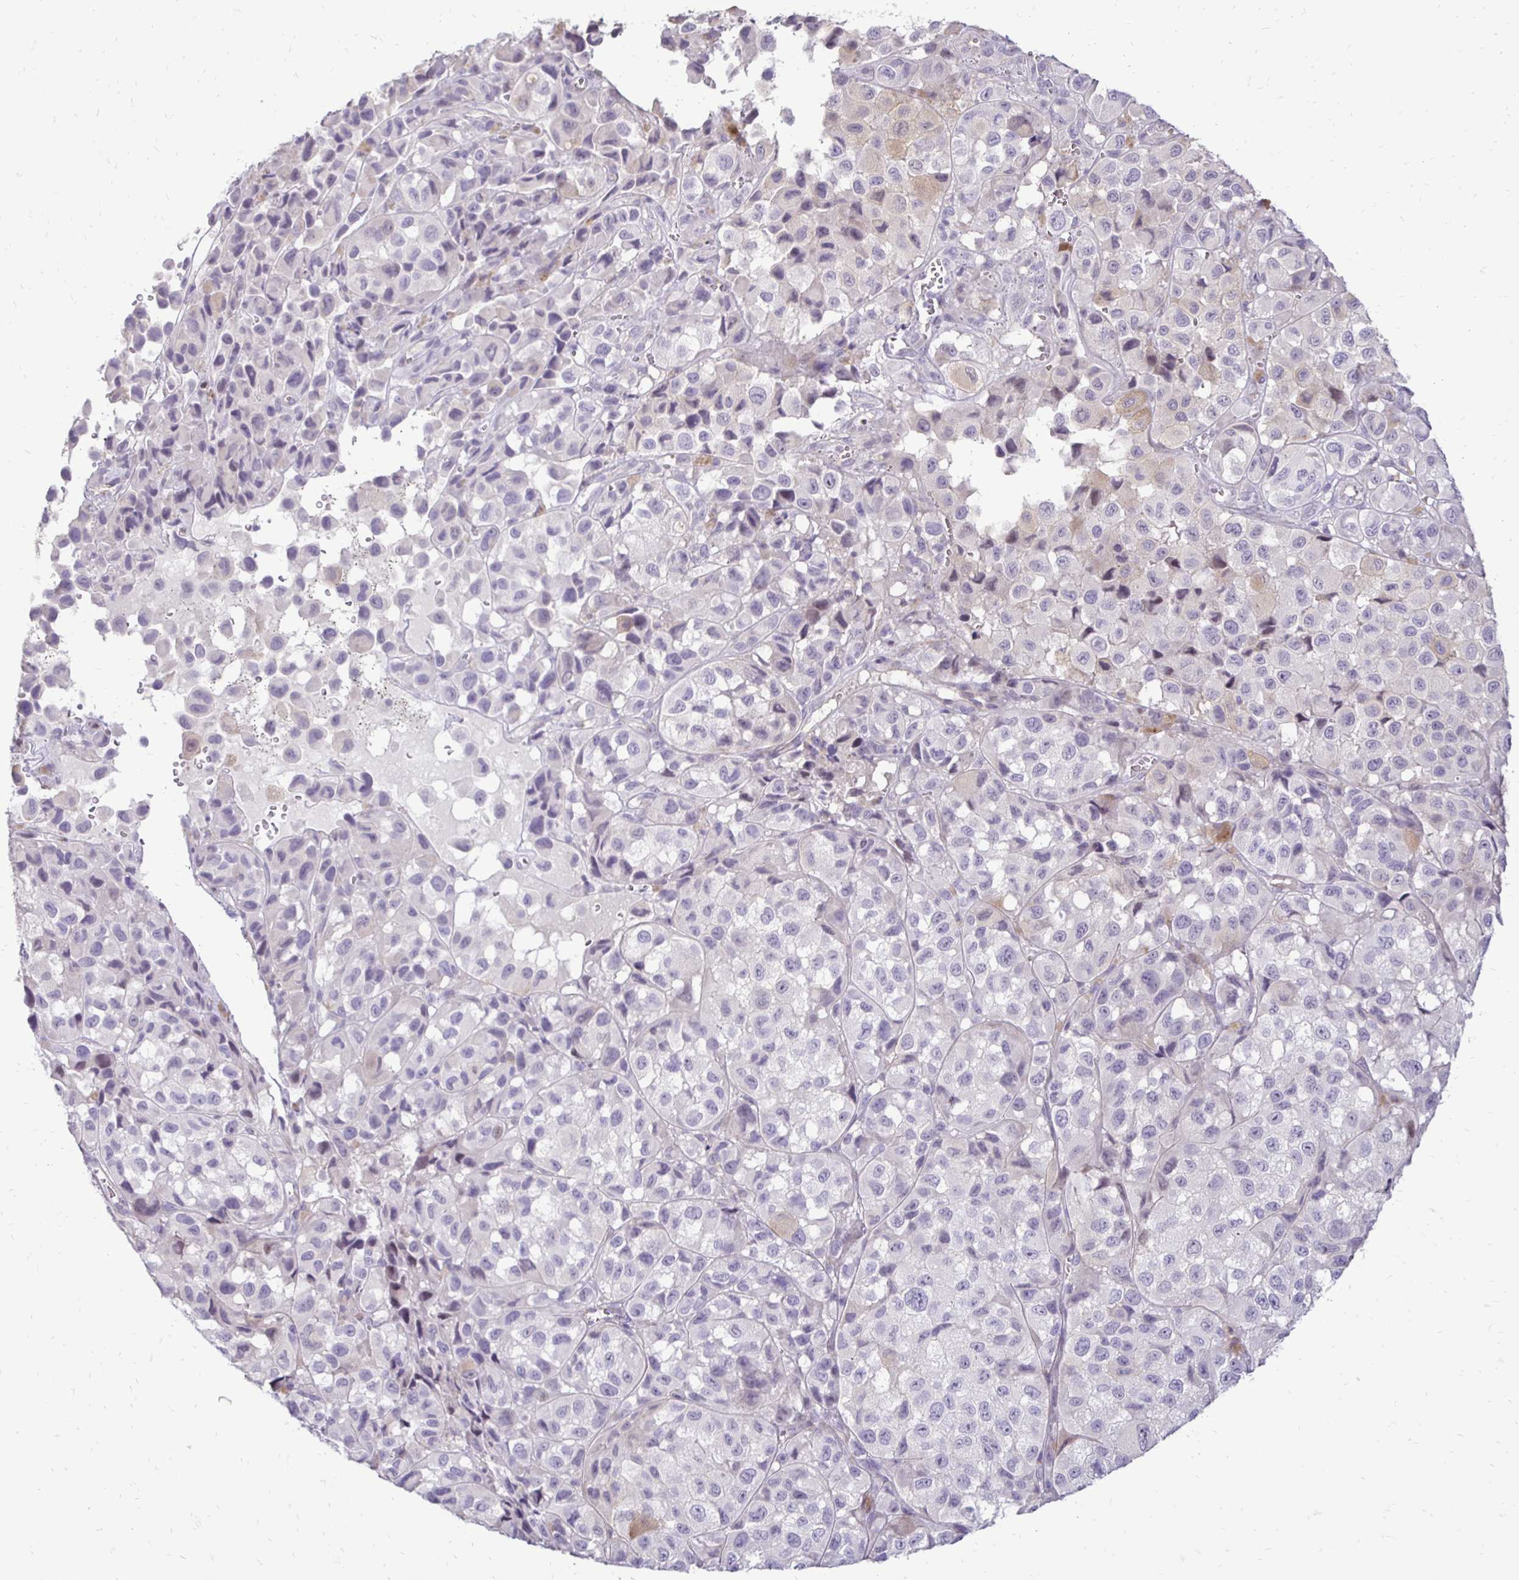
{"staining": {"intensity": "negative", "quantity": "none", "location": "none"}, "tissue": "melanoma", "cell_type": "Tumor cells", "image_type": "cancer", "snomed": [{"axis": "morphology", "description": "Malignant melanoma, NOS"}, {"axis": "topography", "description": "Skin"}], "caption": "Tumor cells show no significant protein positivity in melanoma. Nuclei are stained in blue.", "gene": "GAS2", "patient": {"sex": "male", "age": 93}}